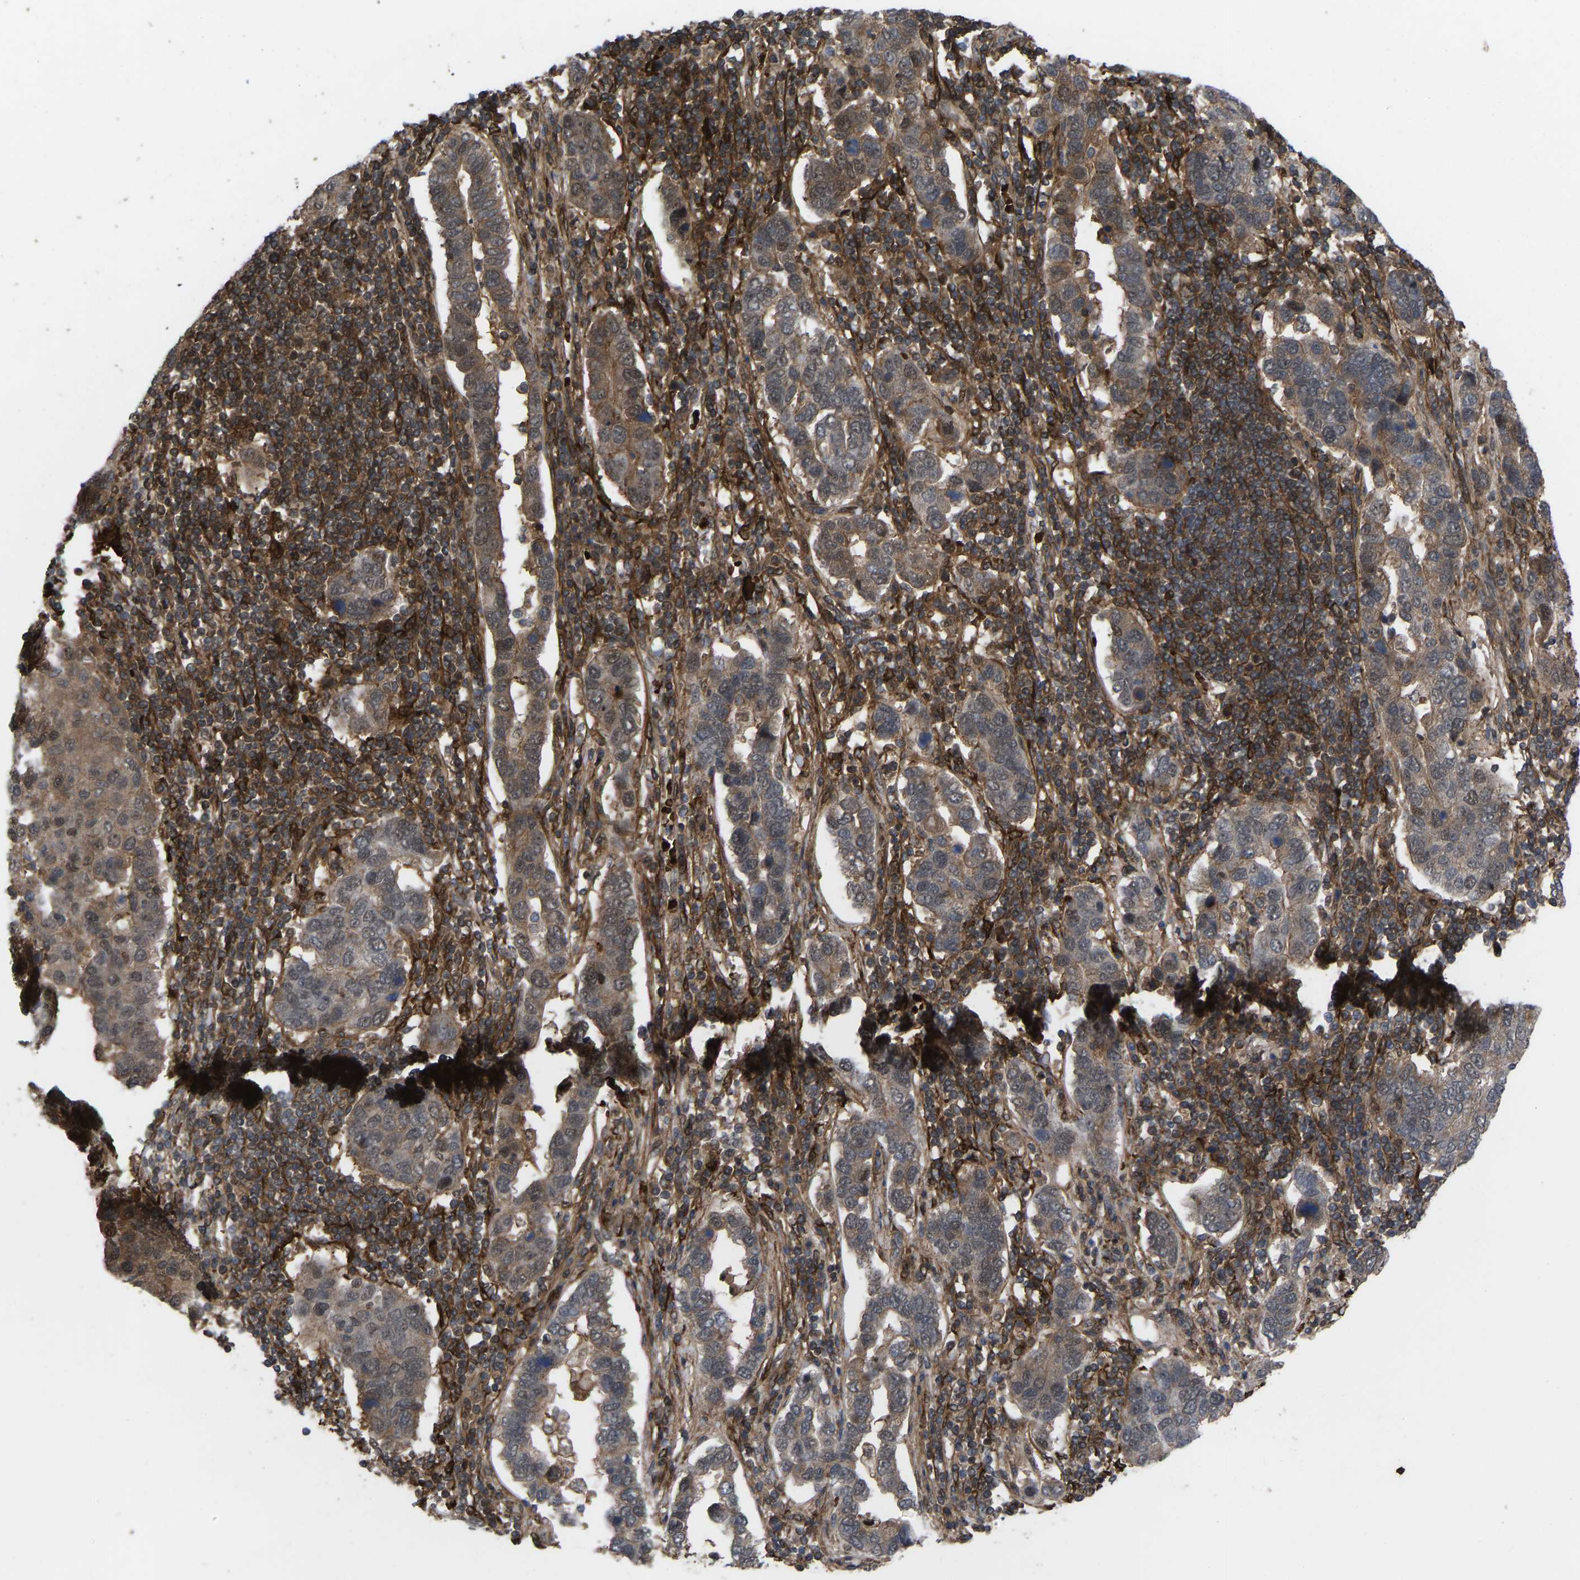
{"staining": {"intensity": "moderate", "quantity": ">75%", "location": "cytoplasmic/membranous,nuclear"}, "tissue": "pancreatic cancer", "cell_type": "Tumor cells", "image_type": "cancer", "snomed": [{"axis": "morphology", "description": "Adenocarcinoma, NOS"}, {"axis": "topography", "description": "Pancreas"}], "caption": "A brown stain shows moderate cytoplasmic/membranous and nuclear expression of a protein in adenocarcinoma (pancreatic) tumor cells.", "gene": "CYP7B1", "patient": {"sex": "female", "age": 61}}